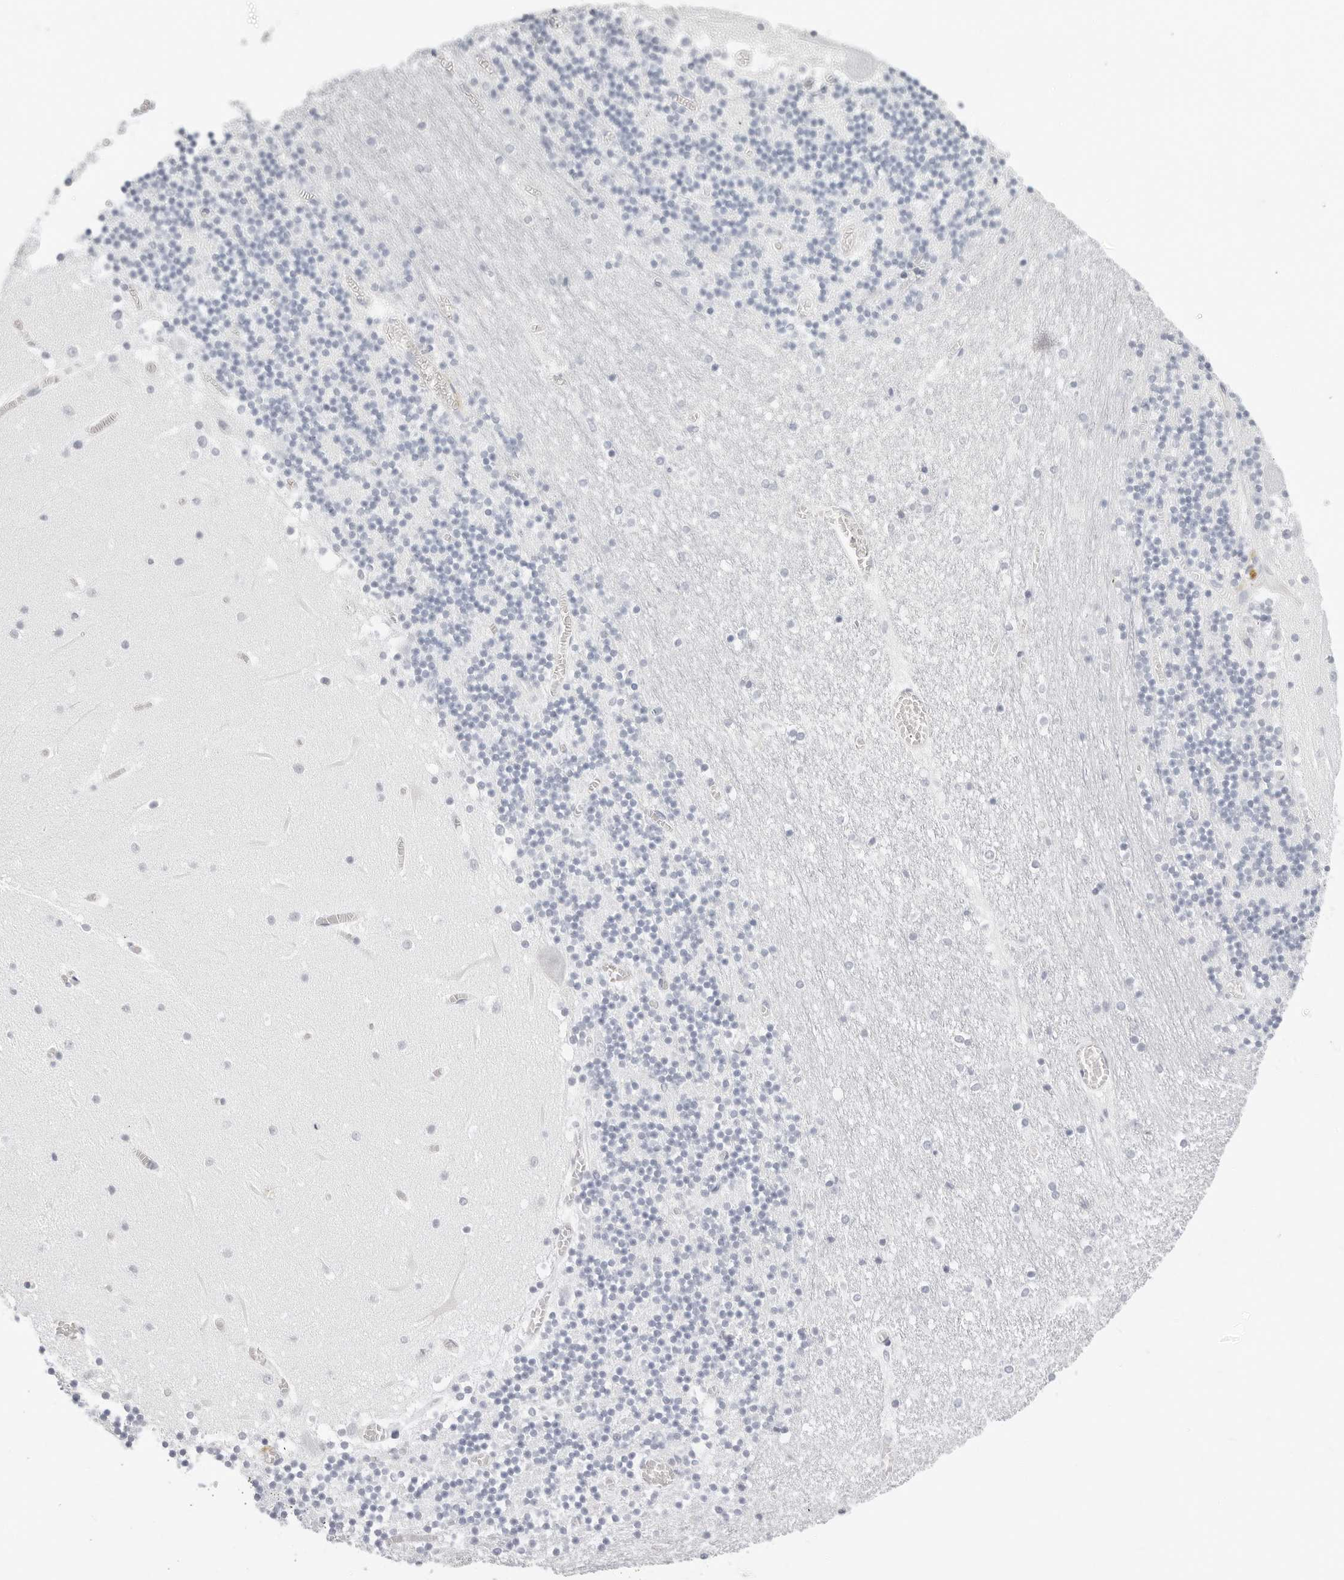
{"staining": {"intensity": "negative", "quantity": "none", "location": "none"}, "tissue": "cerebellum", "cell_type": "Cells in granular layer", "image_type": "normal", "snomed": [{"axis": "morphology", "description": "Normal tissue, NOS"}, {"axis": "topography", "description": "Cerebellum"}], "caption": "Cells in granular layer show no significant staining in normal cerebellum.", "gene": "EDN2", "patient": {"sex": "female", "age": 28}}